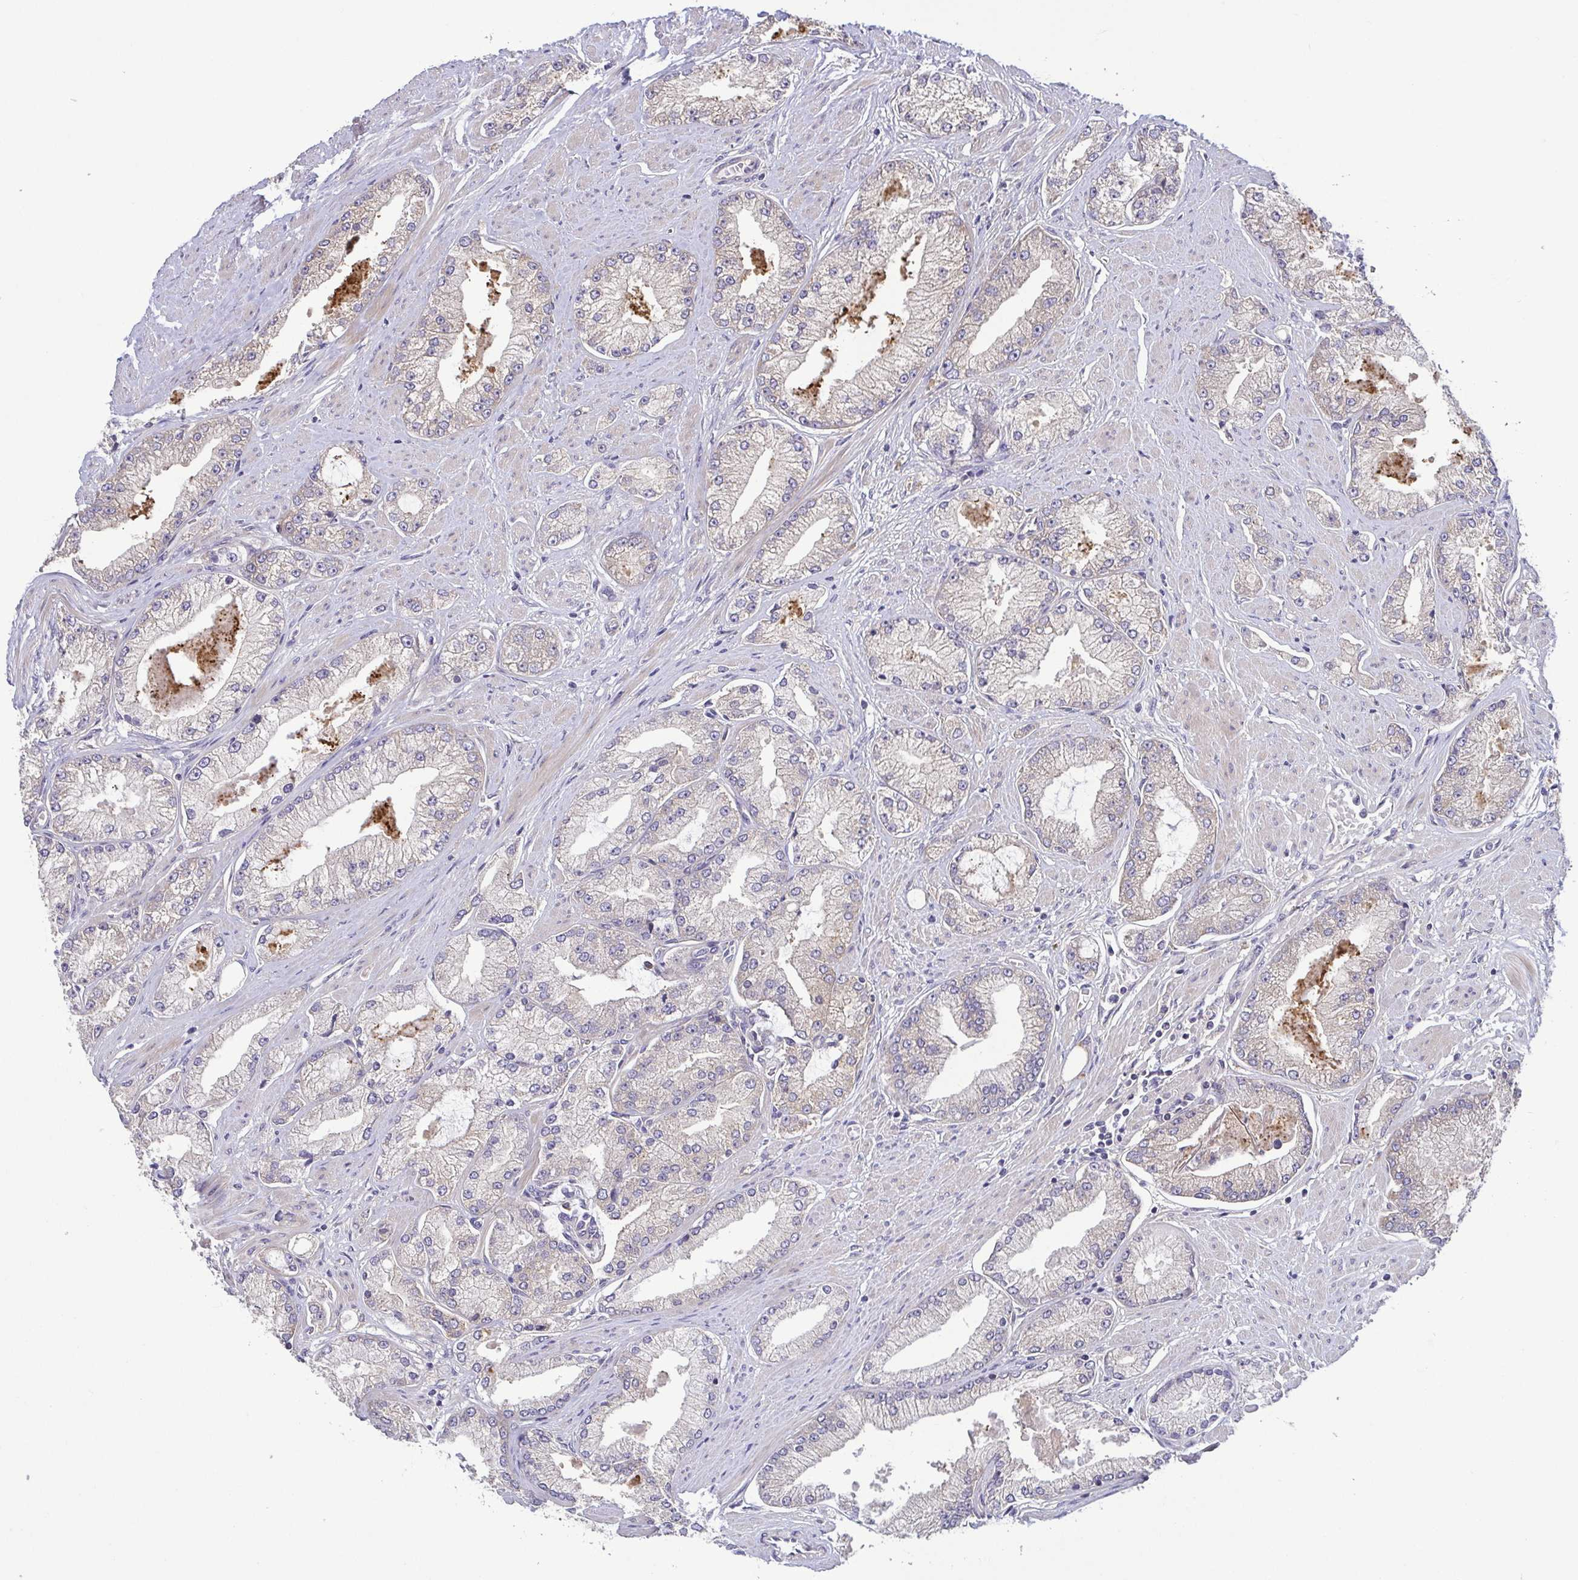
{"staining": {"intensity": "weak", "quantity": "25%-75%", "location": "cytoplasmic/membranous"}, "tissue": "prostate cancer", "cell_type": "Tumor cells", "image_type": "cancer", "snomed": [{"axis": "morphology", "description": "Adenocarcinoma, High grade"}, {"axis": "topography", "description": "Prostate"}], "caption": "High-power microscopy captured an immunohistochemistry (IHC) image of prostate high-grade adenocarcinoma, revealing weak cytoplasmic/membranous positivity in approximately 25%-75% of tumor cells.", "gene": "LMF2", "patient": {"sex": "male", "age": 68}}